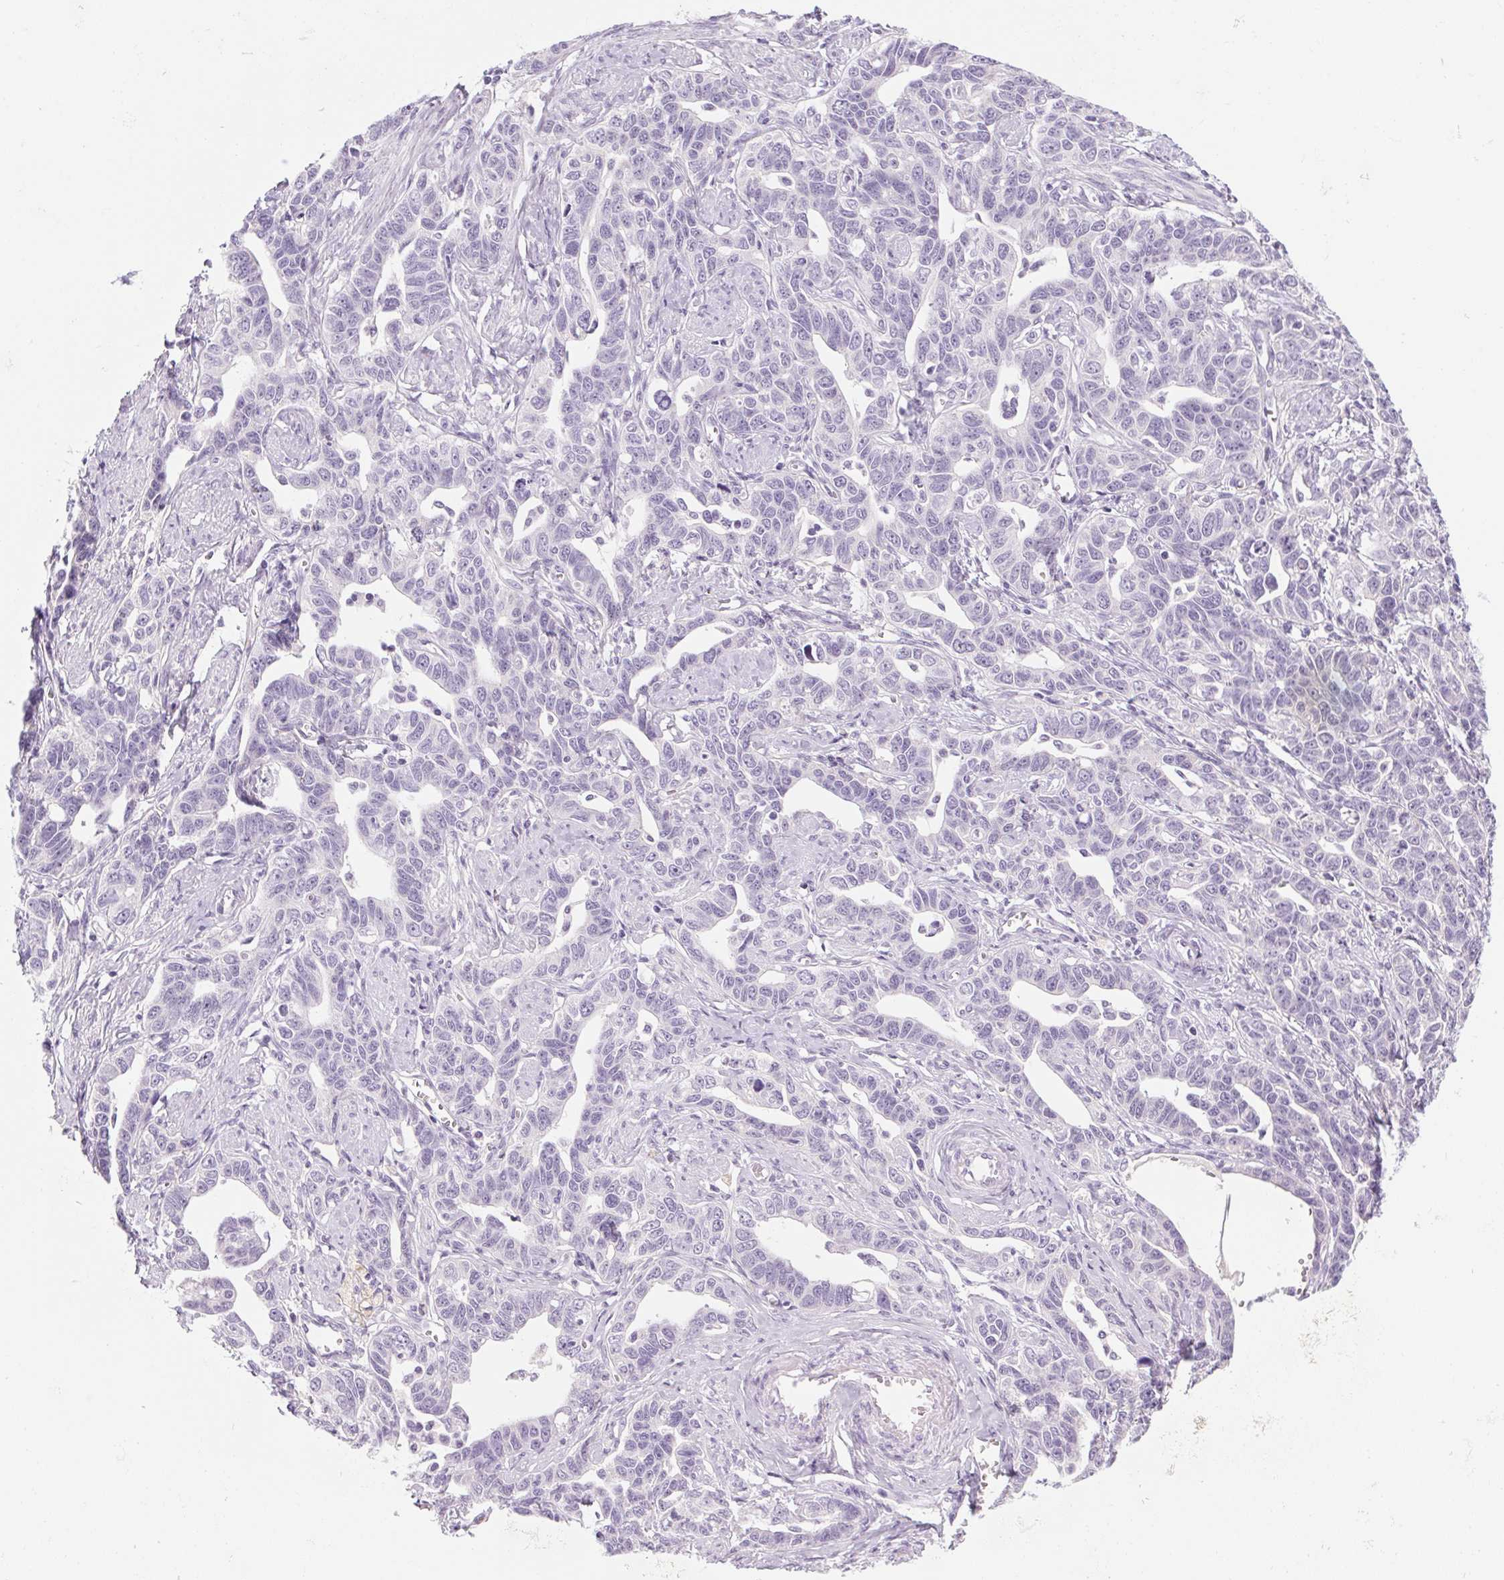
{"staining": {"intensity": "negative", "quantity": "none", "location": "none"}, "tissue": "ovarian cancer", "cell_type": "Tumor cells", "image_type": "cancer", "snomed": [{"axis": "morphology", "description": "Cystadenocarcinoma, serous, NOS"}, {"axis": "topography", "description": "Ovary"}], "caption": "Serous cystadenocarcinoma (ovarian) was stained to show a protein in brown. There is no significant positivity in tumor cells. (Brightfield microscopy of DAB (3,3'-diaminobenzidine) immunohistochemistry (IHC) at high magnification).", "gene": "RPTN", "patient": {"sex": "female", "age": 69}}